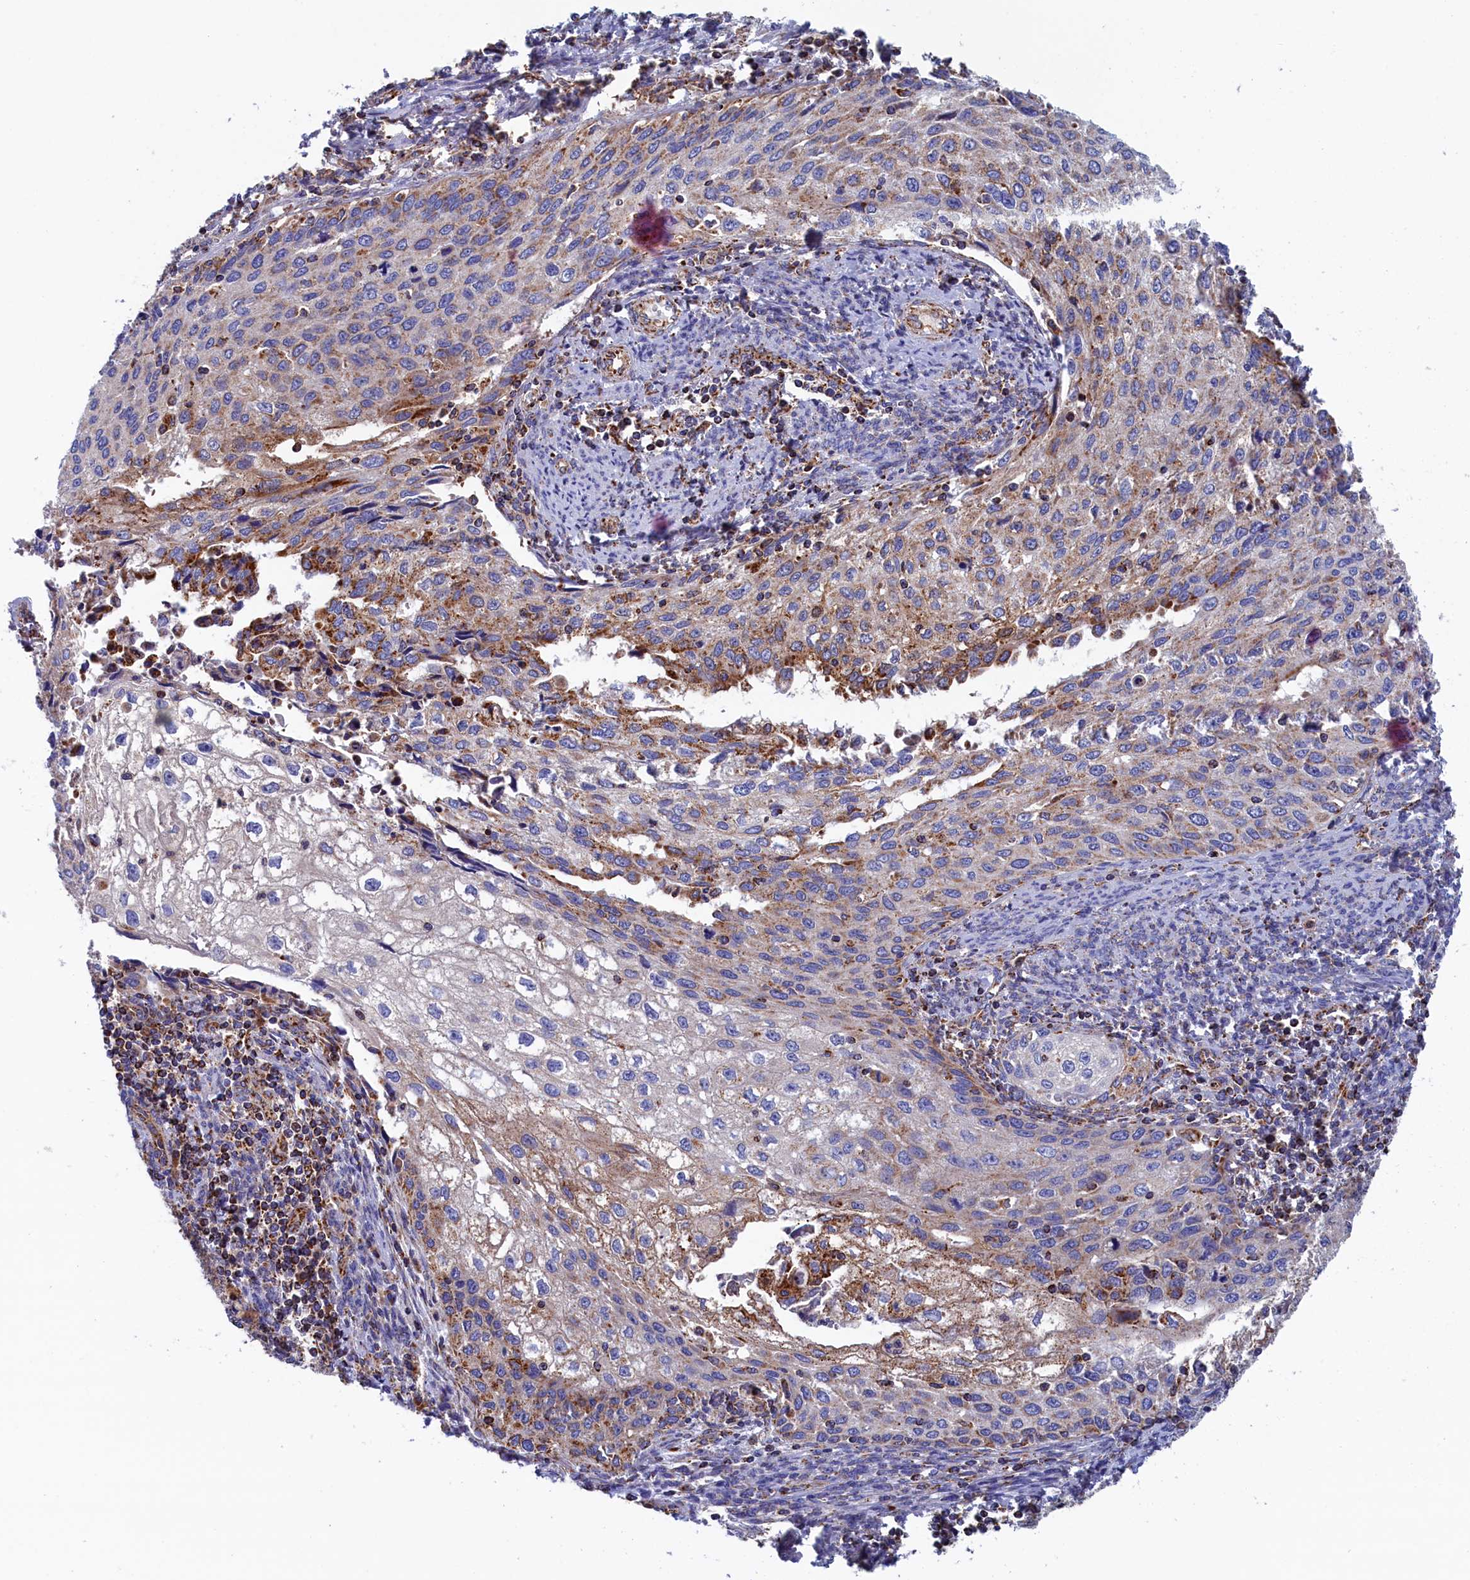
{"staining": {"intensity": "moderate", "quantity": "<25%", "location": "cytoplasmic/membranous"}, "tissue": "cervical cancer", "cell_type": "Tumor cells", "image_type": "cancer", "snomed": [{"axis": "morphology", "description": "Squamous cell carcinoma, NOS"}, {"axis": "topography", "description": "Cervix"}], "caption": "Moderate cytoplasmic/membranous positivity is present in about <25% of tumor cells in cervical squamous cell carcinoma.", "gene": "WDR83", "patient": {"sex": "female", "age": 67}}